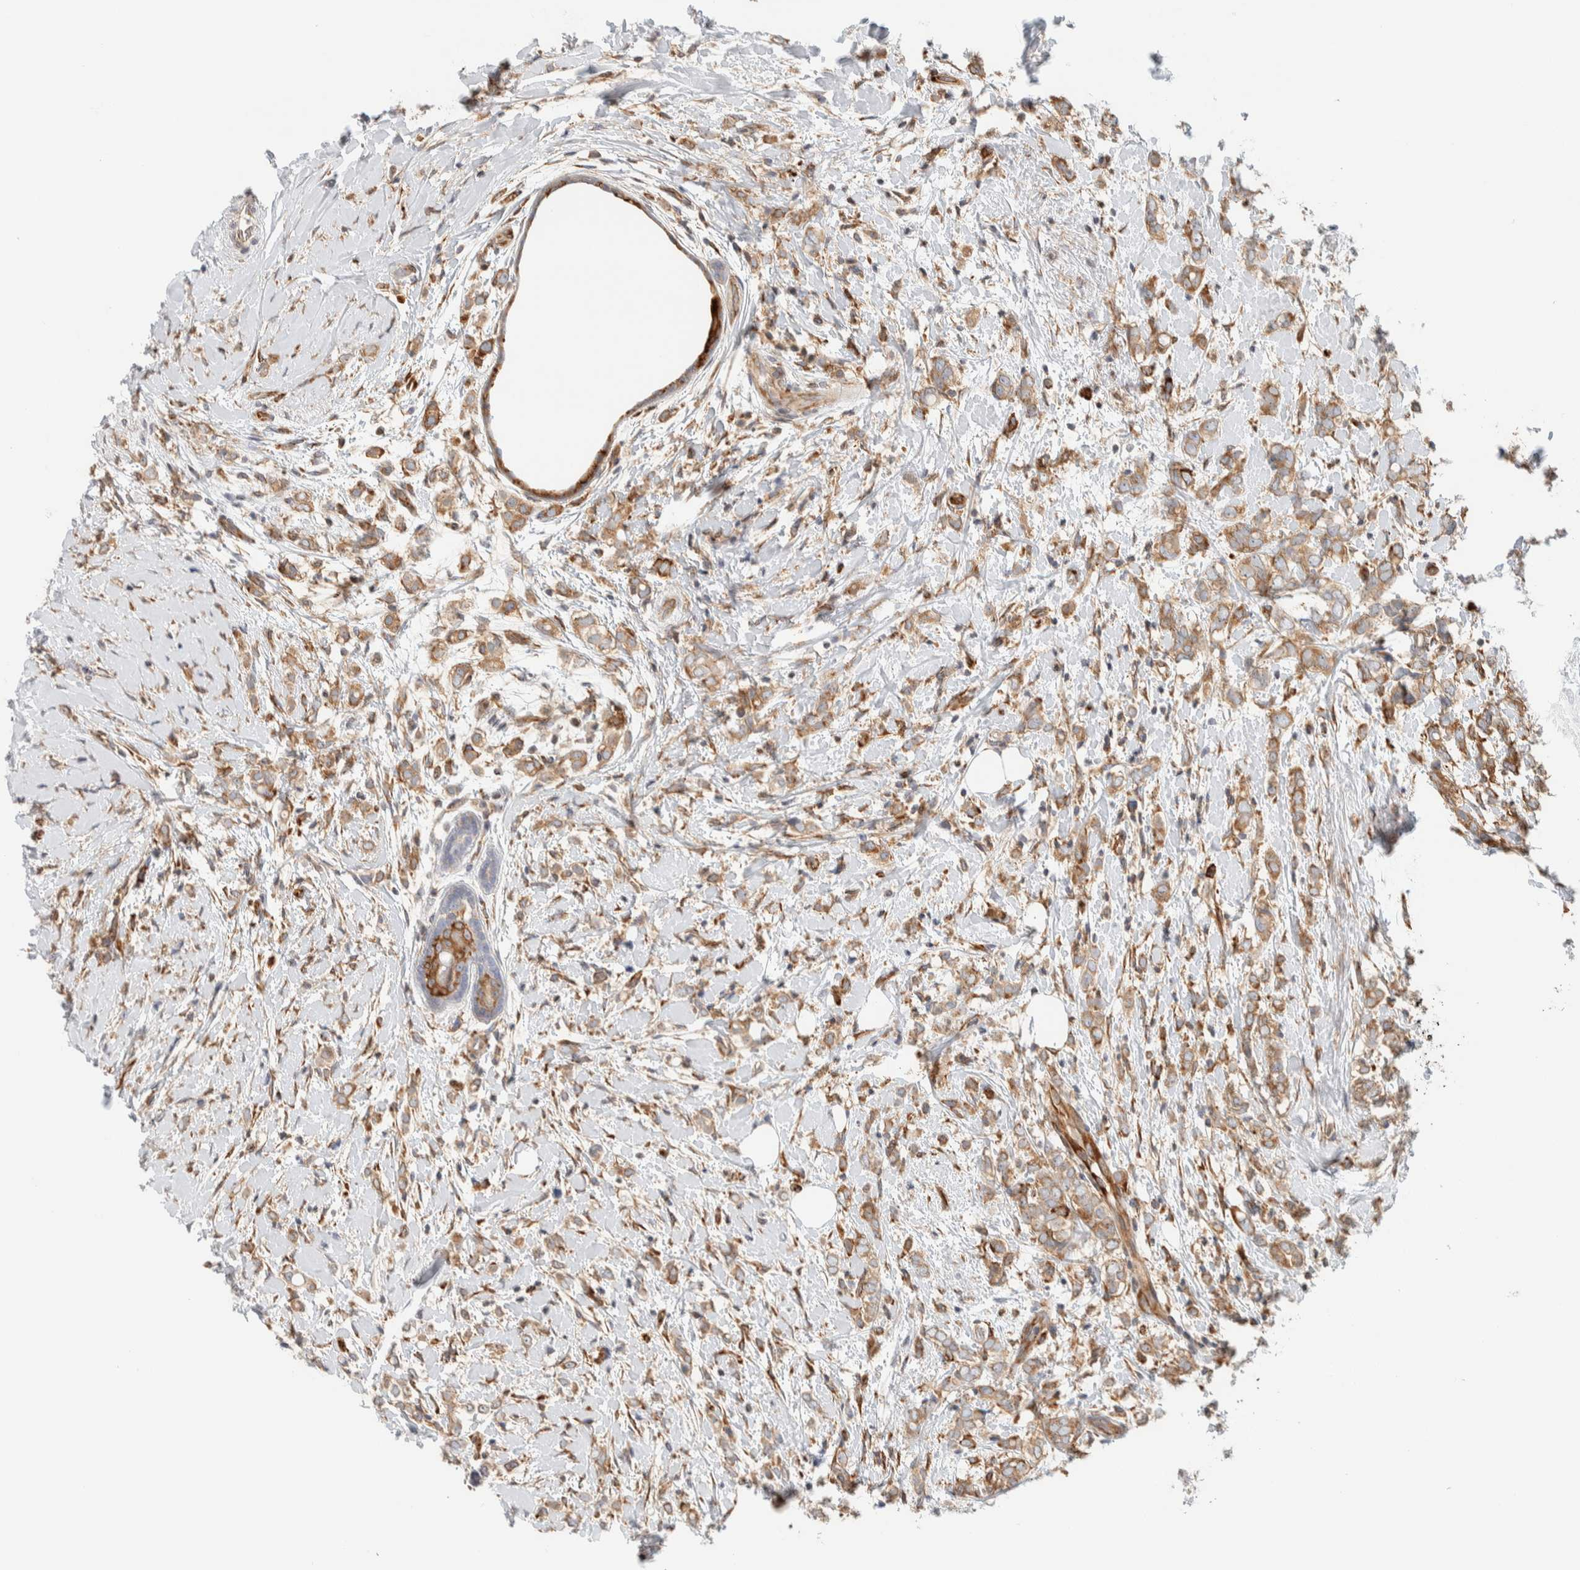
{"staining": {"intensity": "moderate", "quantity": ">75%", "location": "cytoplasmic/membranous"}, "tissue": "breast cancer", "cell_type": "Tumor cells", "image_type": "cancer", "snomed": [{"axis": "morphology", "description": "Normal tissue, NOS"}, {"axis": "morphology", "description": "Lobular carcinoma"}, {"axis": "topography", "description": "Breast"}], "caption": "A brown stain labels moderate cytoplasmic/membranous staining of a protein in human lobular carcinoma (breast) tumor cells.", "gene": "LLGL2", "patient": {"sex": "female", "age": 47}}